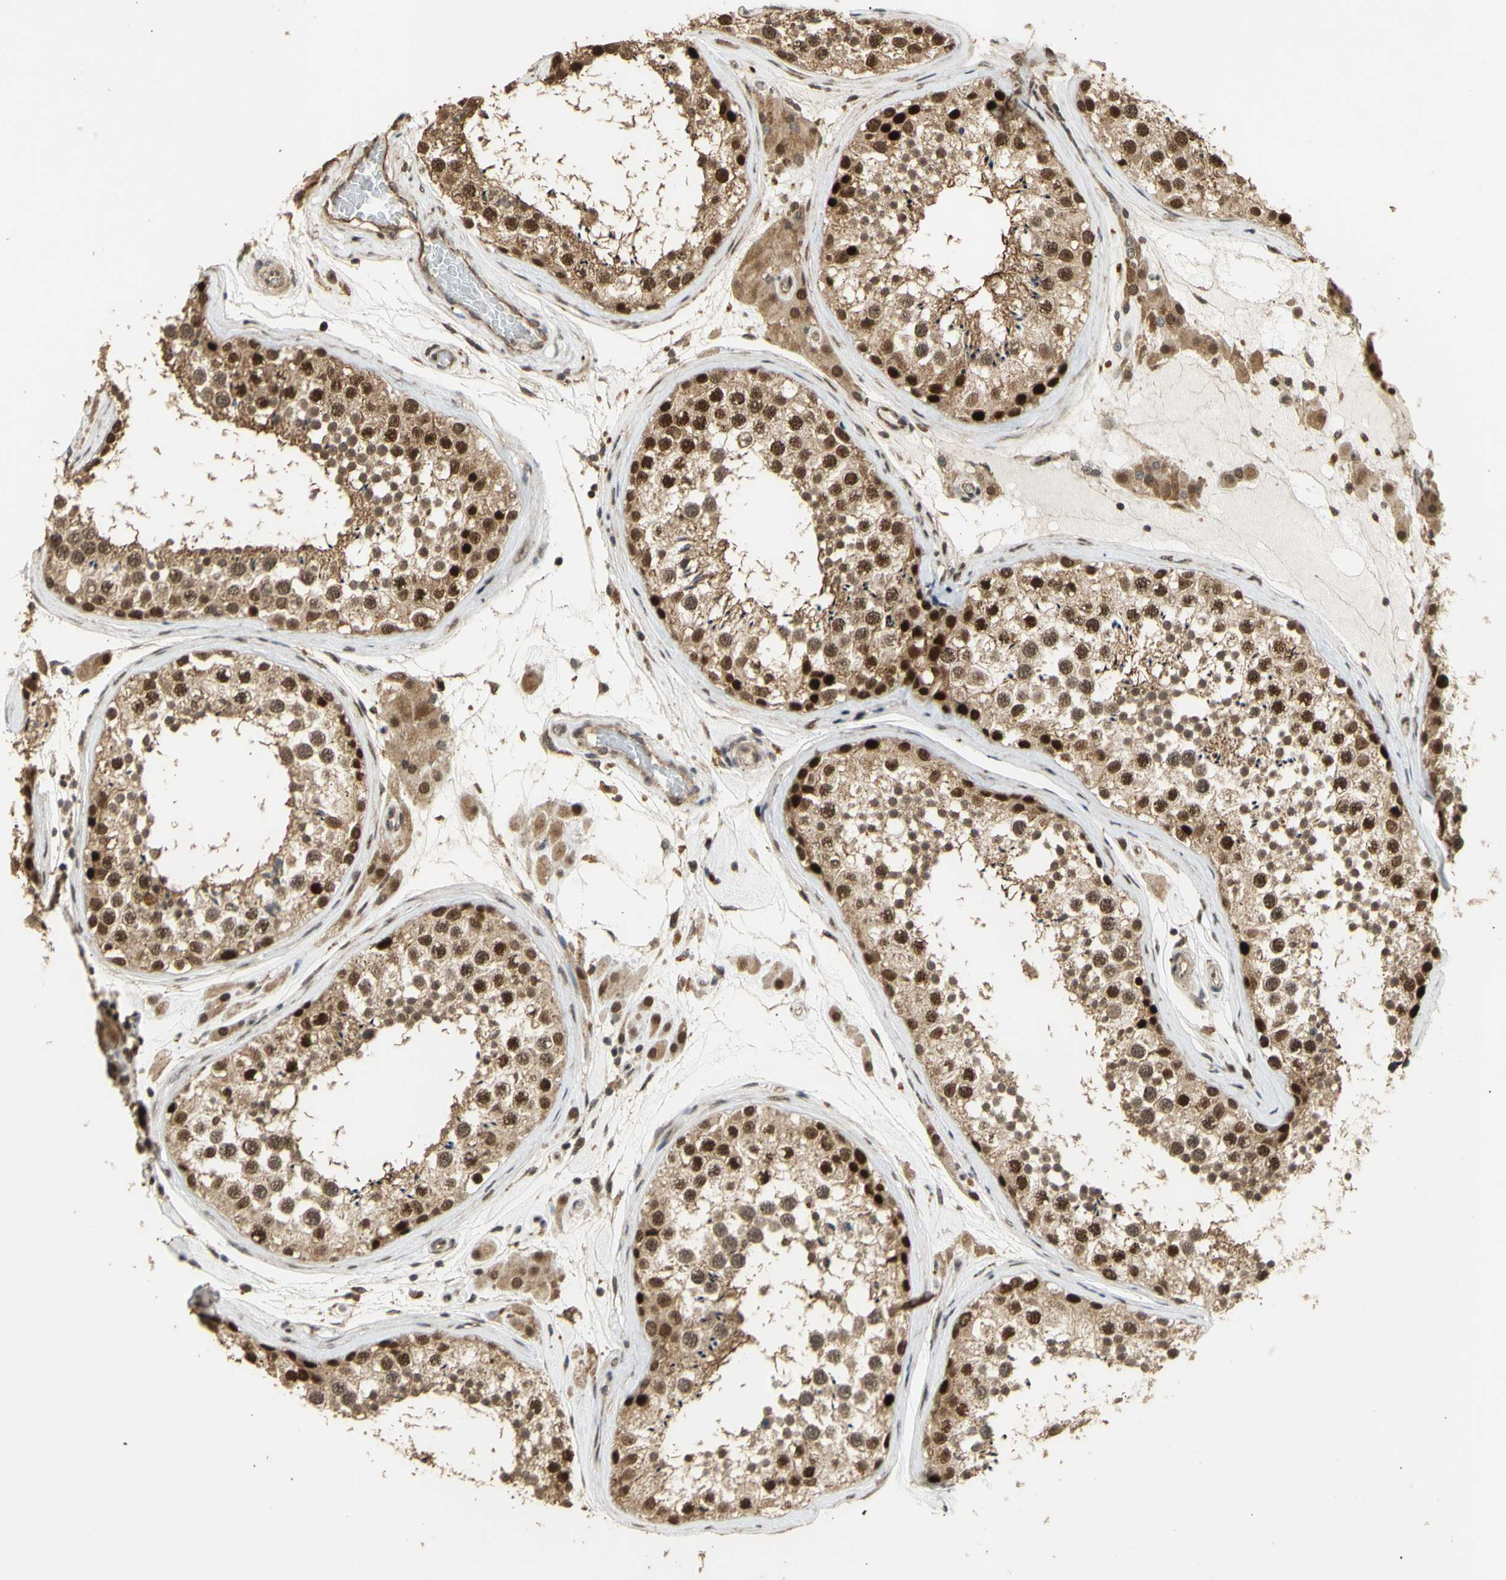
{"staining": {"intensity": "strong", "quantity": ">75%", "location": "cytoplasmic/membranous,nuclear"}, "tissue": "testis", "cell_type": "Cells in seminiferous ducts", "image_type": "normal", "snomed": [{"axis": "morphology", "description": "Normal tissue, NOS"}, {"axis": "topography", "description": "Testis"}], "caption": "Protein expression analysis of unremarkable testis shows strong cytoplasmic/membranous,nuclear staining in approximately >75% of cells in seminiferous ducts.", "gene": "GTF2E2", "patient": {"sex": "male", "age": 46}}